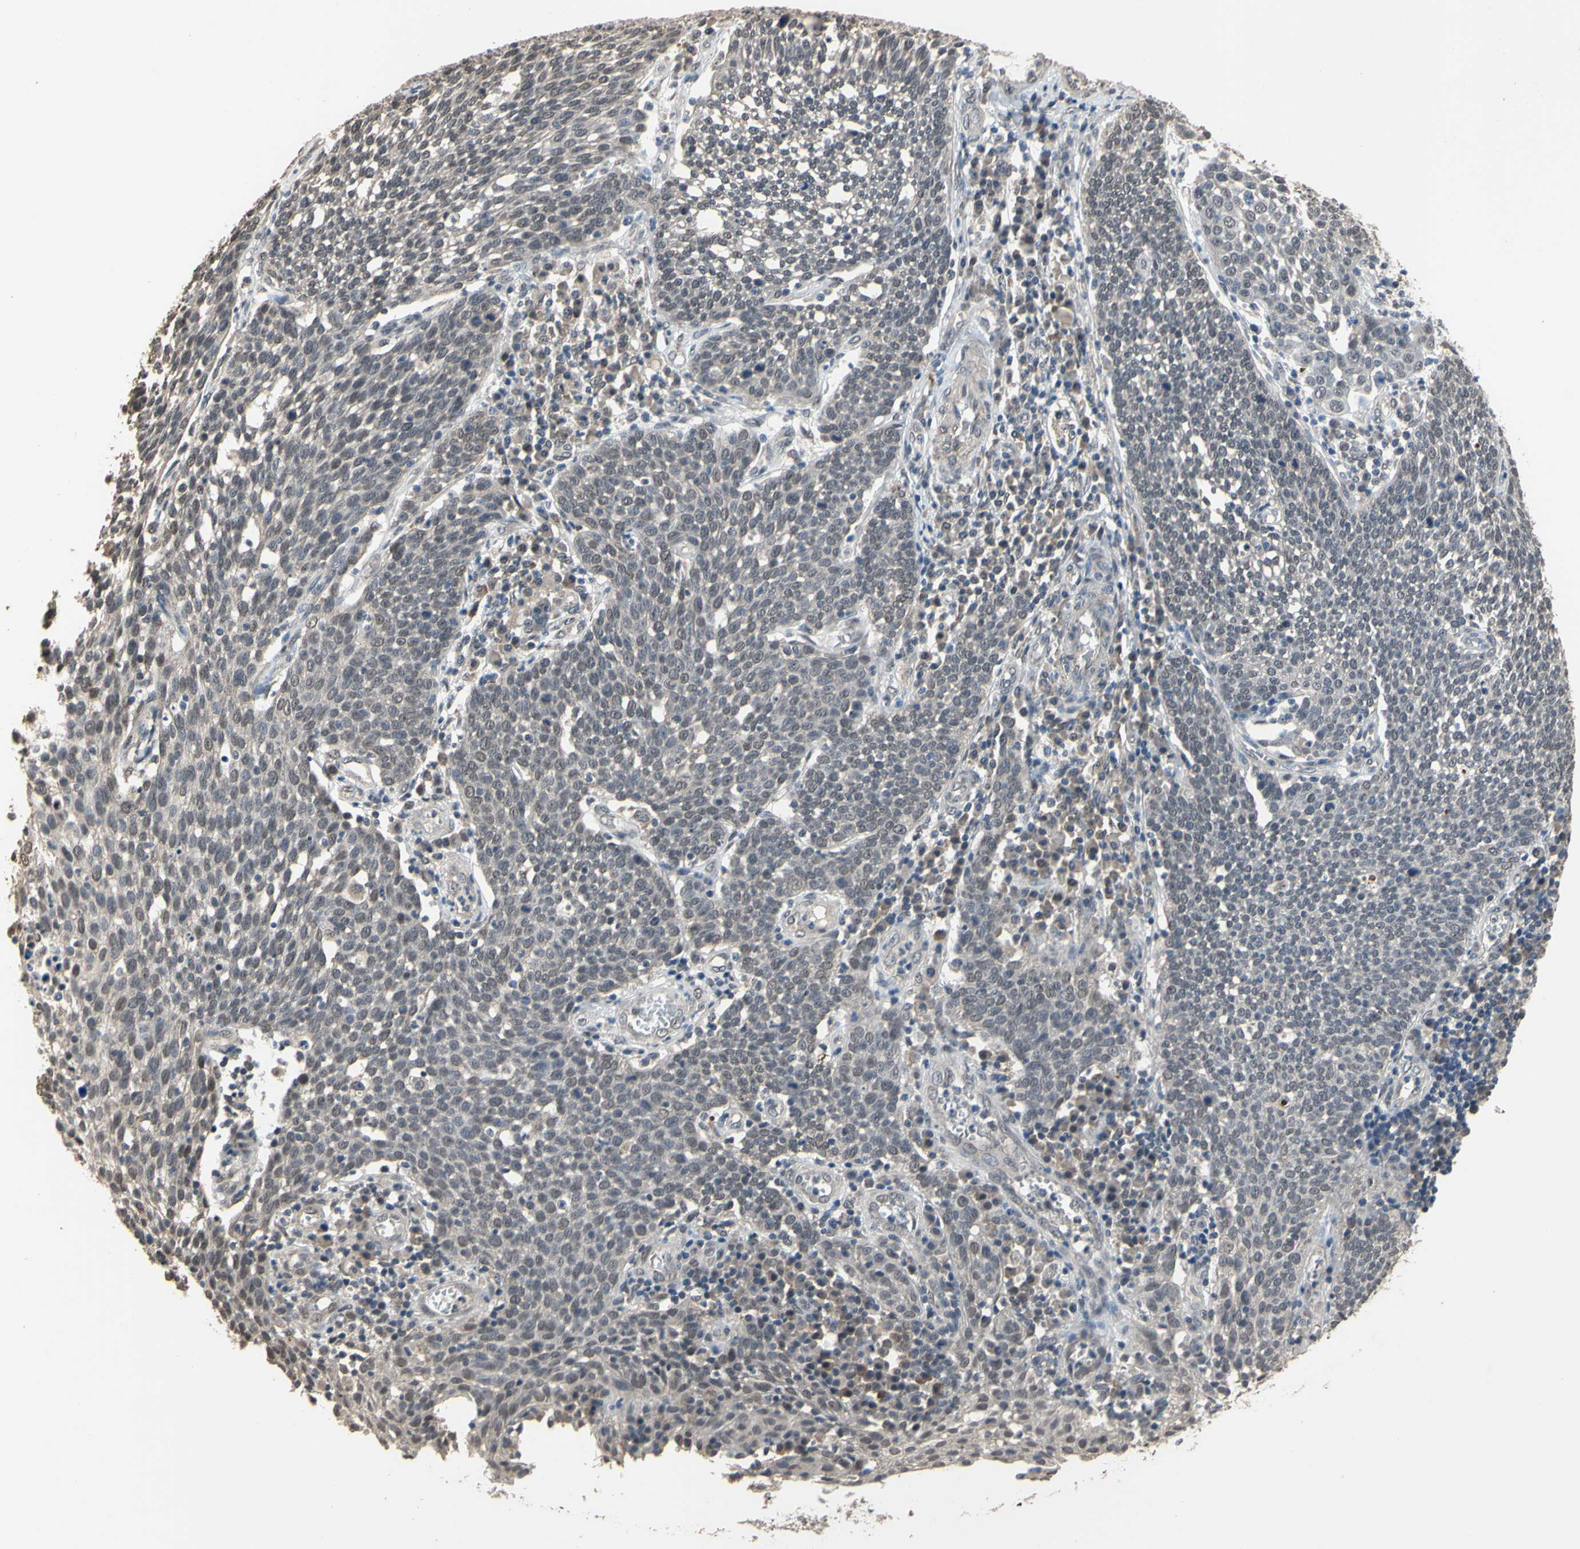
{"staining": {"intensity": "weak", "quantity": "<25%", "location": "nuclear"}, "tissue": "cervical cancer", "cell_type": "Tumor cells", "image_type": "cancer", "snomed": [{"axis": "morphology", "description": "Squamous cell carcinoma, NOS"}, {"axis": "topography", "description": "Cervix"}], "caption": "IHC histopathology image of neoplastic tissue: cervical squamous cell carcinoma stained with DAB (3,3'-diaminobenzidine) shows no significant protein staining in tumor cells.", "gene": "ZNF174", "patient": {"sex": "female", "age": 34}}